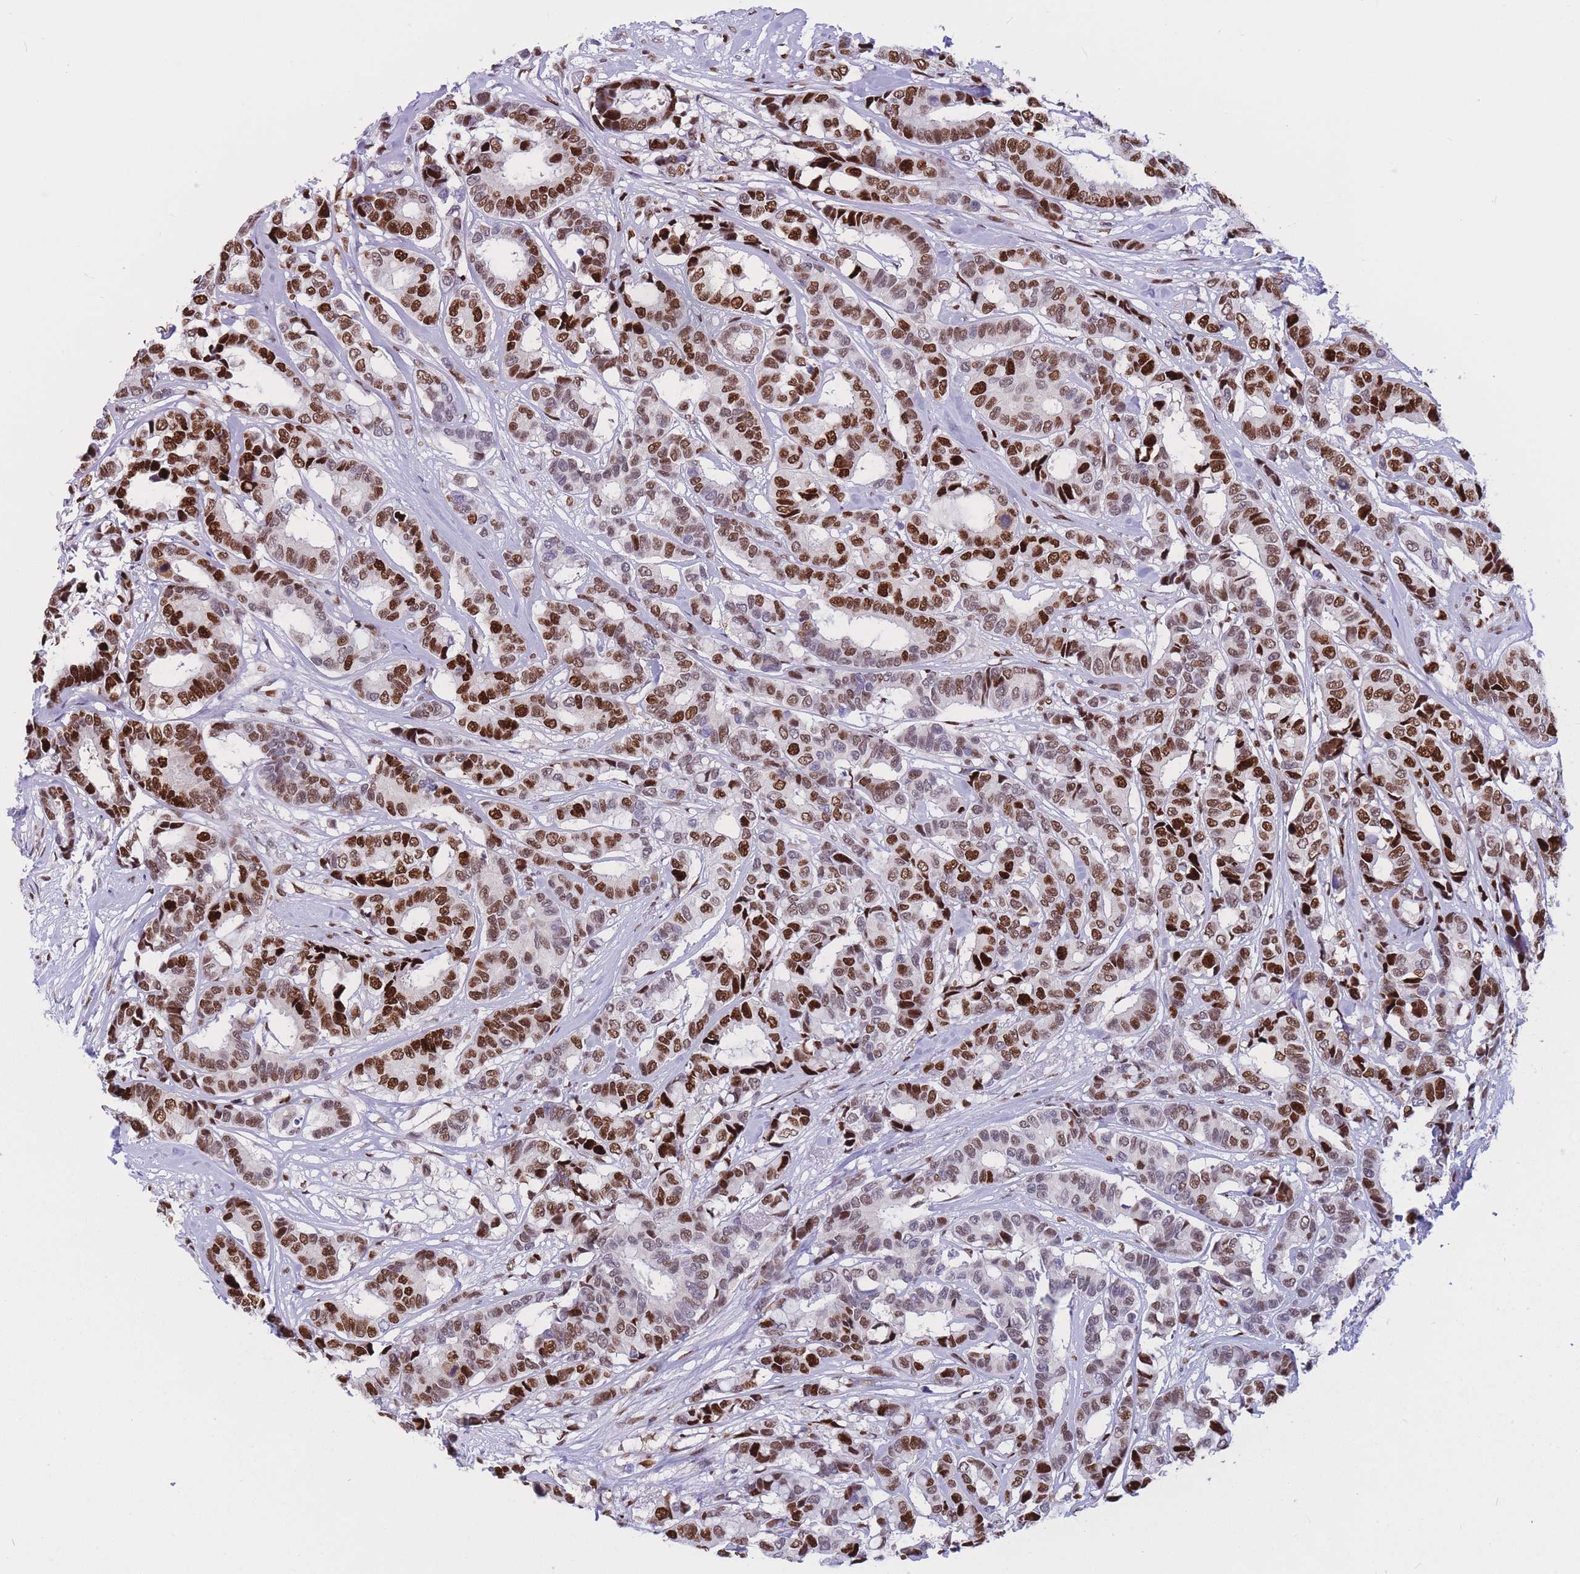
{"staining": {"intensity": "strong", "quantity": ">75%", "location": "nuclear"}, "tissue": "breast cancer", "cell_type": "Tumor cells", "image_type": "cancer", "snomed": [{"axis": "morphology", "description": "Duct carcinoma"}, {"axis": "topography", "description": "Breast"}], "caption": "High-magnification brightfield microscopy of breast cancer stained with DAB (3,3'-diaminobenzidine) (brown) and counterstained with hematoxylin (blue). tumor cells exhibit strong nuclear staining is seen in approximately>75% of cells.", "gene": "NASP", "patient": {"sex": "female", "age": 87}}